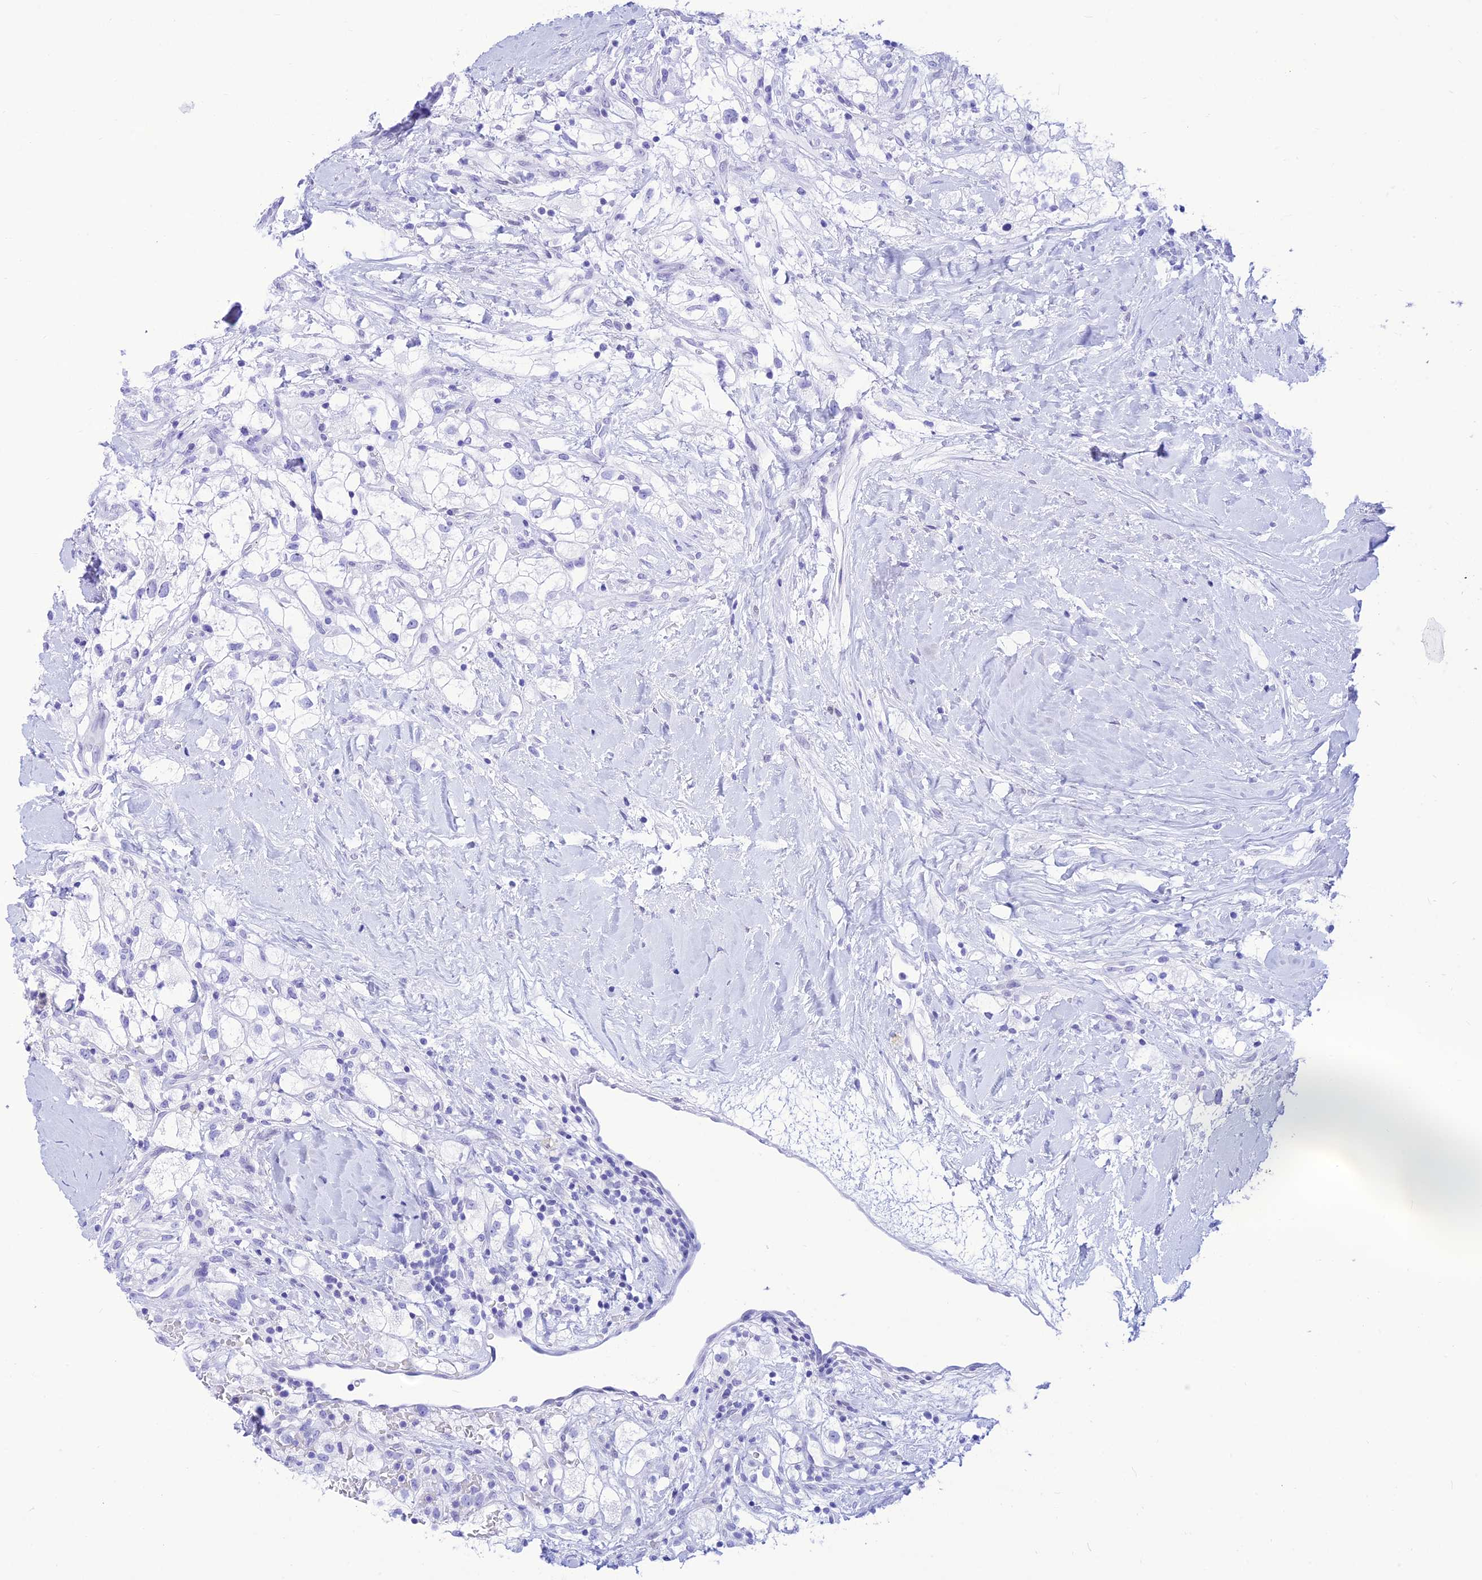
{"staining": {"intensity": "negative", "quantity": "none", "location": "none"}, "tissue": "renal cancer", "cell_type": "Tumor cells", "image_type": "cancer", "snomed": [{"axis": "morphology", "description": "Adenocarcinoma, NOS"}, {"axis": "topography", "description": "Kidney"}], "caption": "High magnification brightfield microscopy of renal cancer stained with DAB (brown) and counterstained with hematoxylin (blue): tumor cells show no significant positivity.", "gene": "PRNP", "patient": {"sex": "male", "age": 59}}